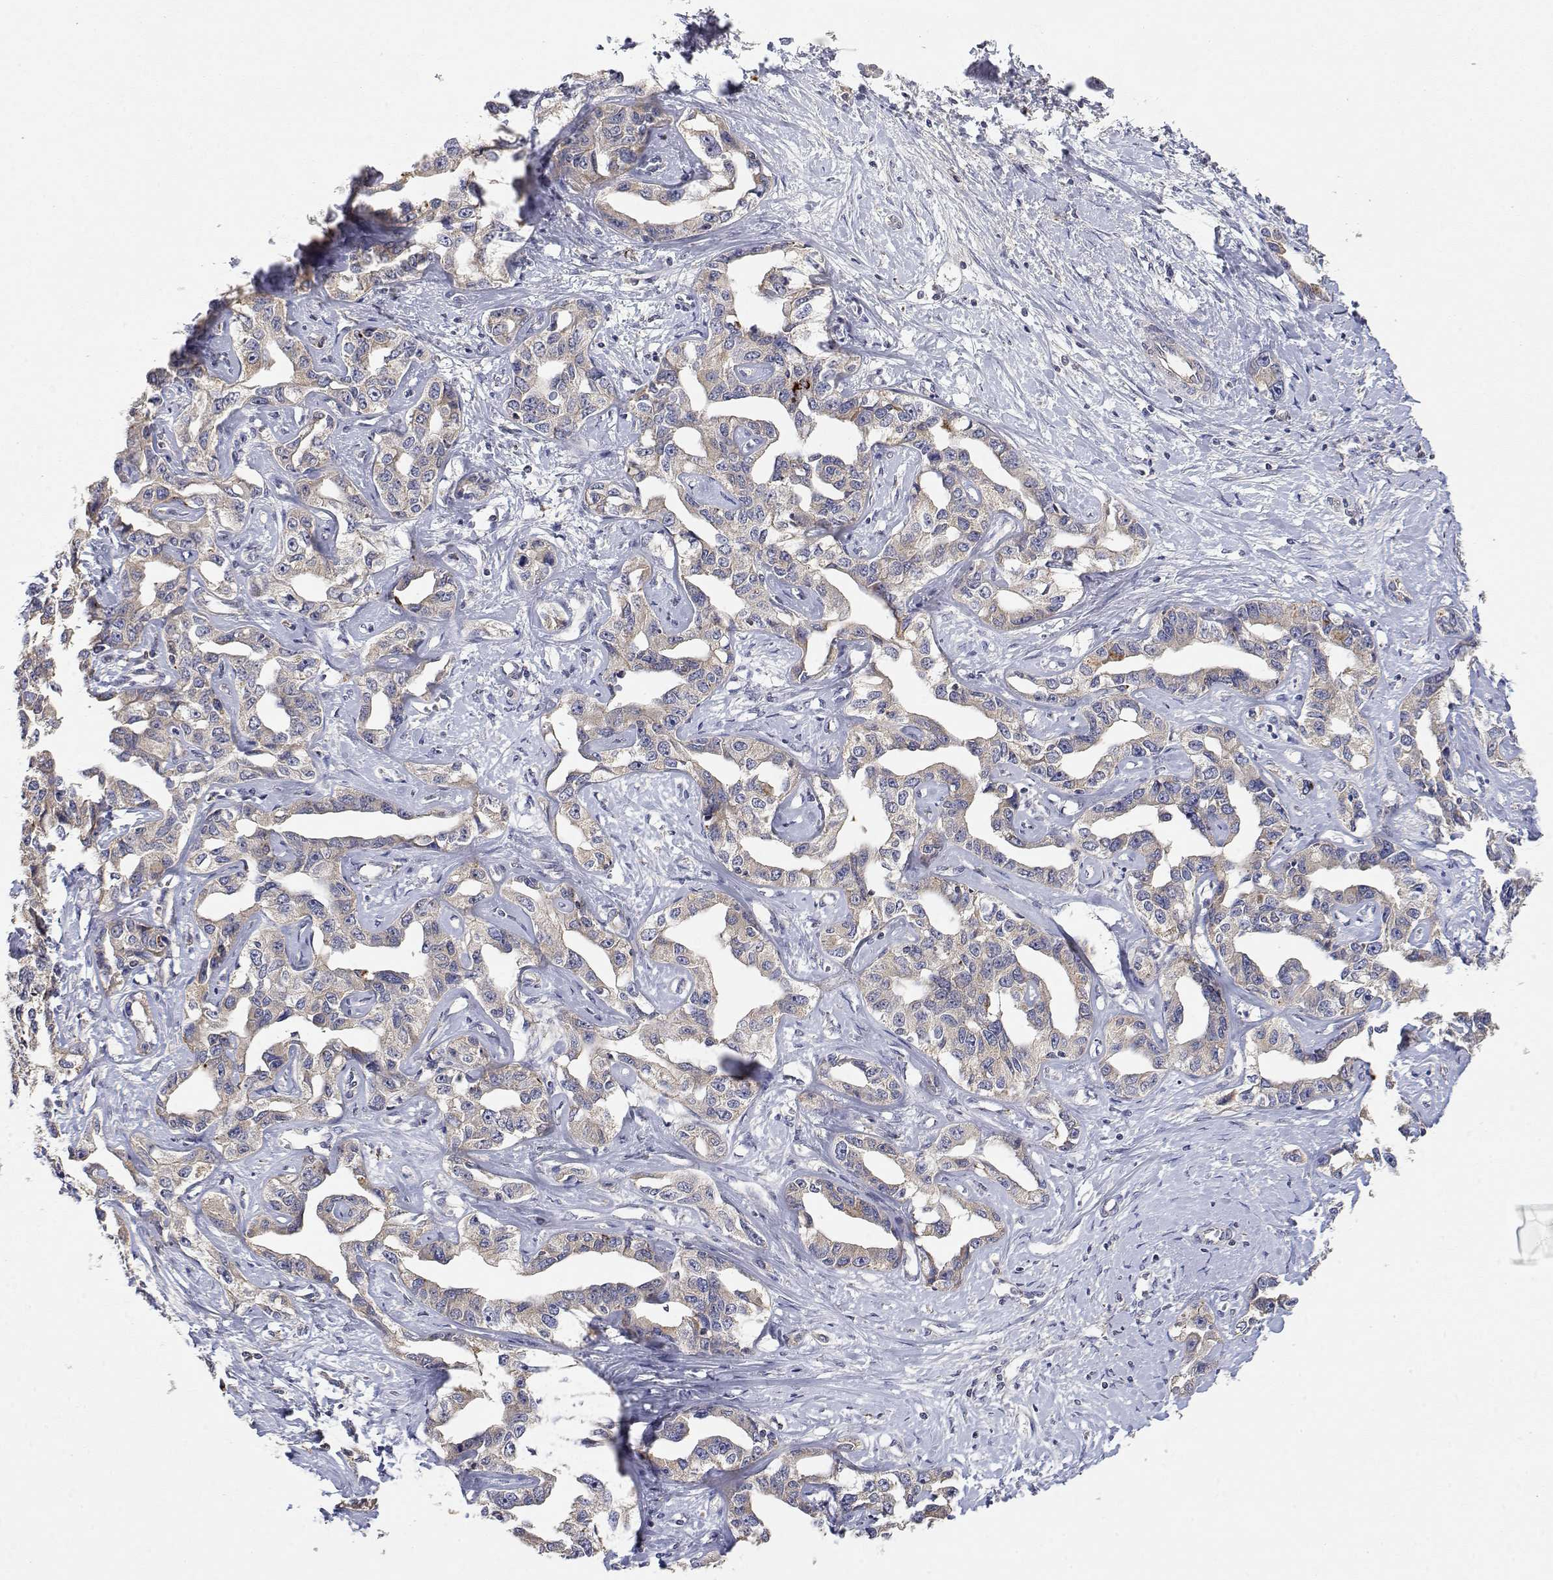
{"staining": {"intensity": "weak", "quantity": "25%-75%", "location": "cytoplasmic/membranous"}, "tissue": "liver cancer", "cell_type": "Tumor cells", "image_type": "cancer", "snomed": [{"axis": "morphology", "description": "Cholangiocarcinoma"}, {"axis": "topography", "description": "Liver"}], "caption": "Human liver cancer (cholangiocarcinoma) stained with a brown dye reveals weak cytoplasmic/membranous positive expression in approximately 25%-75% of tumor cells.", "gene": "LONRF3", "patient": {"sex": "male", "age": 59}}